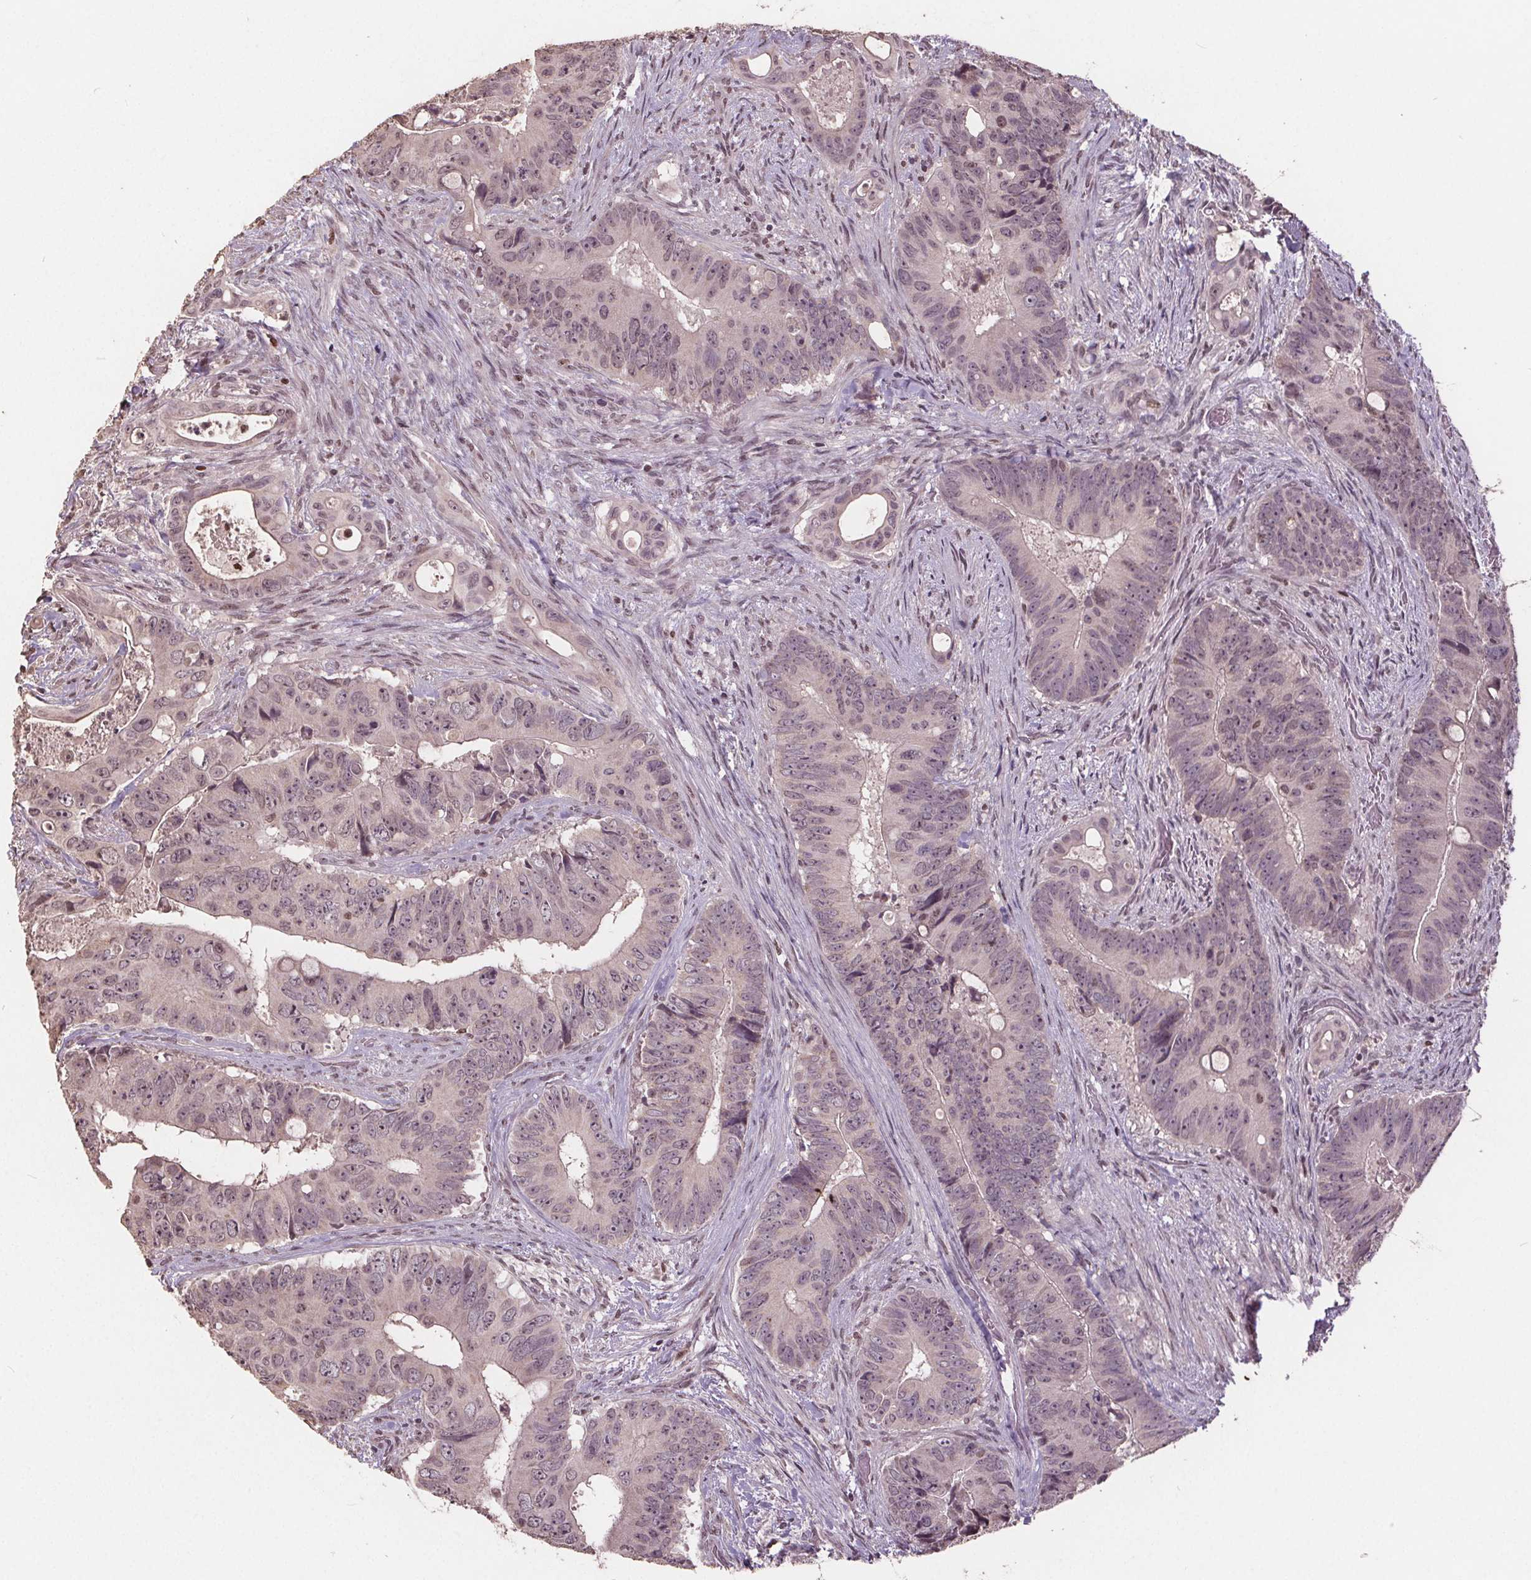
{"staining": {"intensity": "weak", "quantity": "<25%", "location": "nuclear"}, "tissue": "colorectal cancer", "cell_type": "Tumor cells", "image_type": "cancer", "snomed": [{"axis": "morphology", "description": "Adenocarcinoma, NOS"}, {"axis": "topography", "description": "Rectum"}], "caption": "The photomicrograph exhibits no significant positivity in tumor cells of colorectal adenocarcinoma.", "gene": "DNMT3B", "patient": {"sex": "male", "age": 78}}